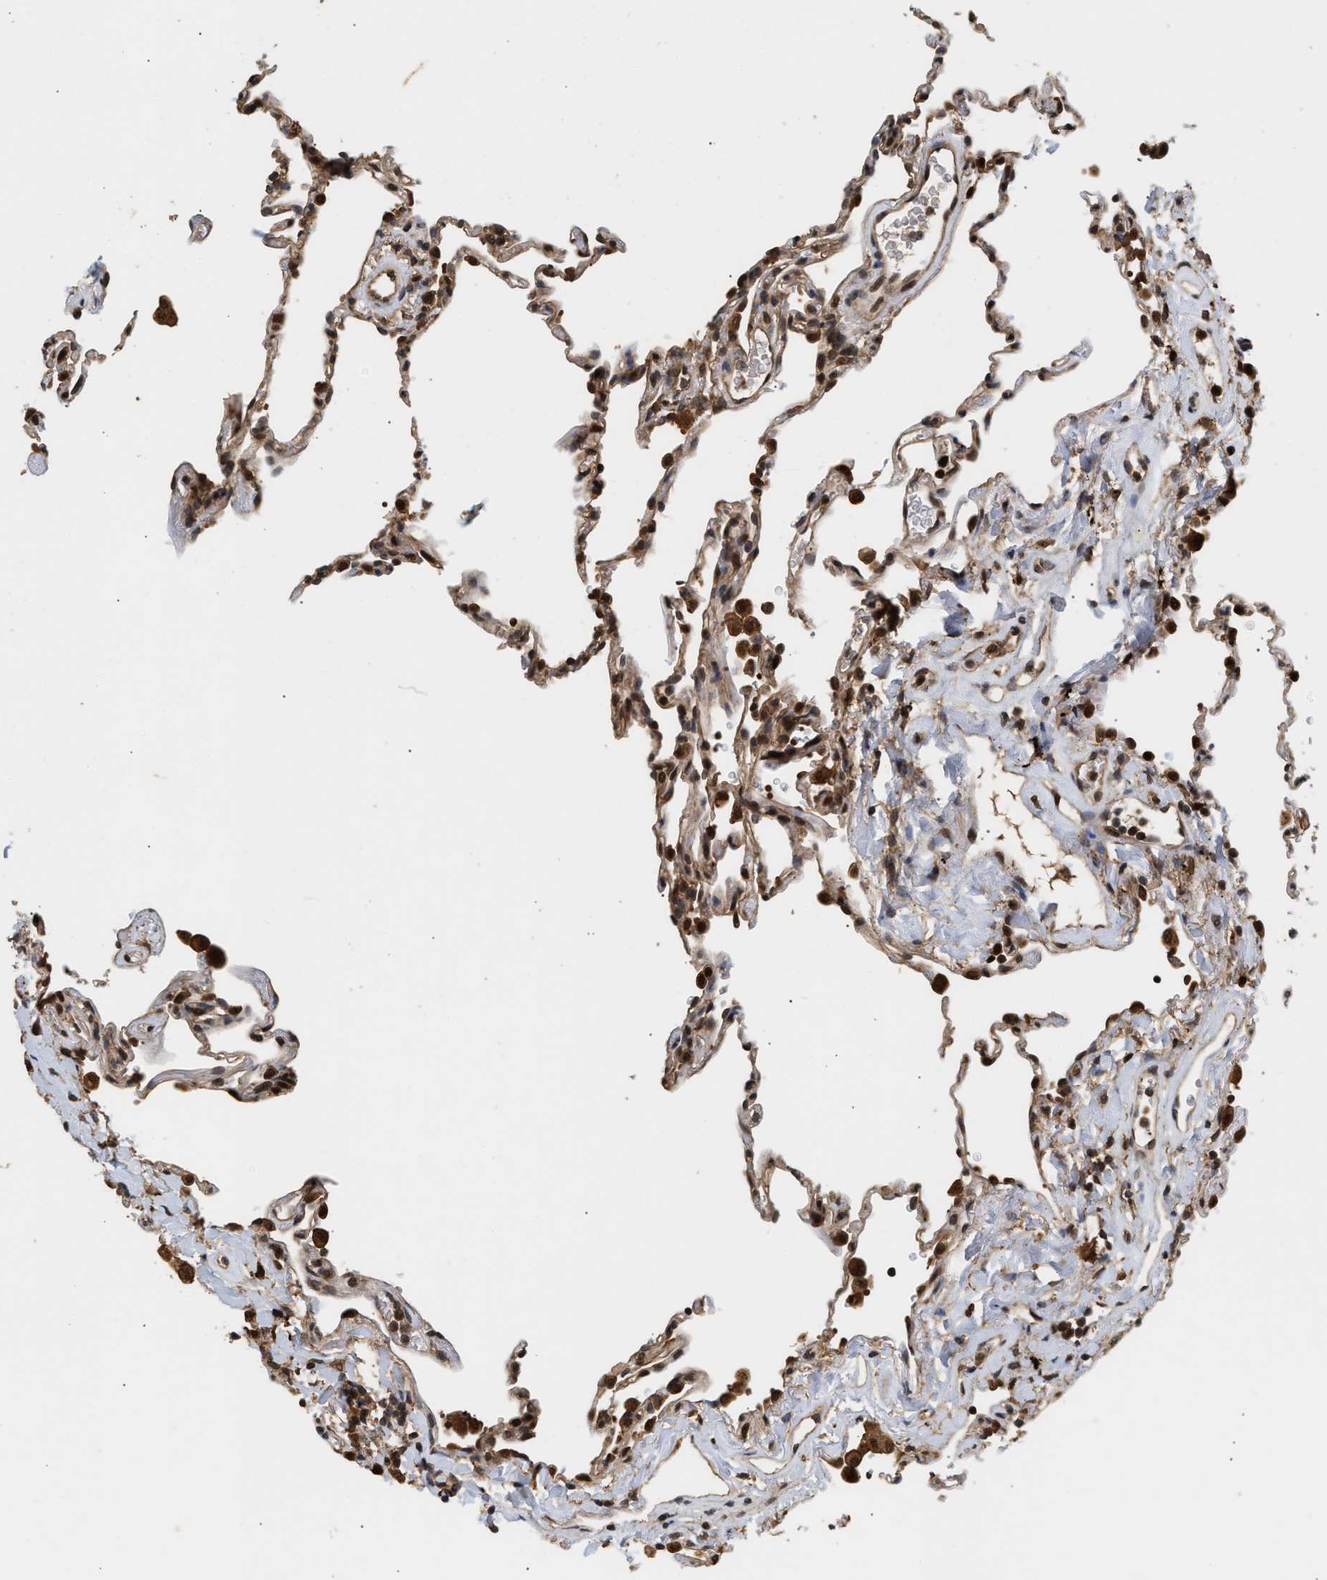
{"staining": {"intensity": "strong", "quantity": "<25%", "location": "cytoplasmic/membranous,nuclear"}, "tissue": "lung", "cell_type": "Alveolar cells", "image_type": "normal", "snomed": [{"axis": "morphology", "description": "Normal tissue, NOS"}, {"axis": "topography", "description": "Lung"}], "caption": "High-magnification brightfield microscopy of benign lung stained with DAB (brown) and counterstained with hematoxylin (blue). alveolar cells exhibit strong cytoplasmic/membranous,nuclear positivity is seen in approximately<25% of cells.", "gene": "ABHD5", "patient": {"sex": "male", "age": 59}}